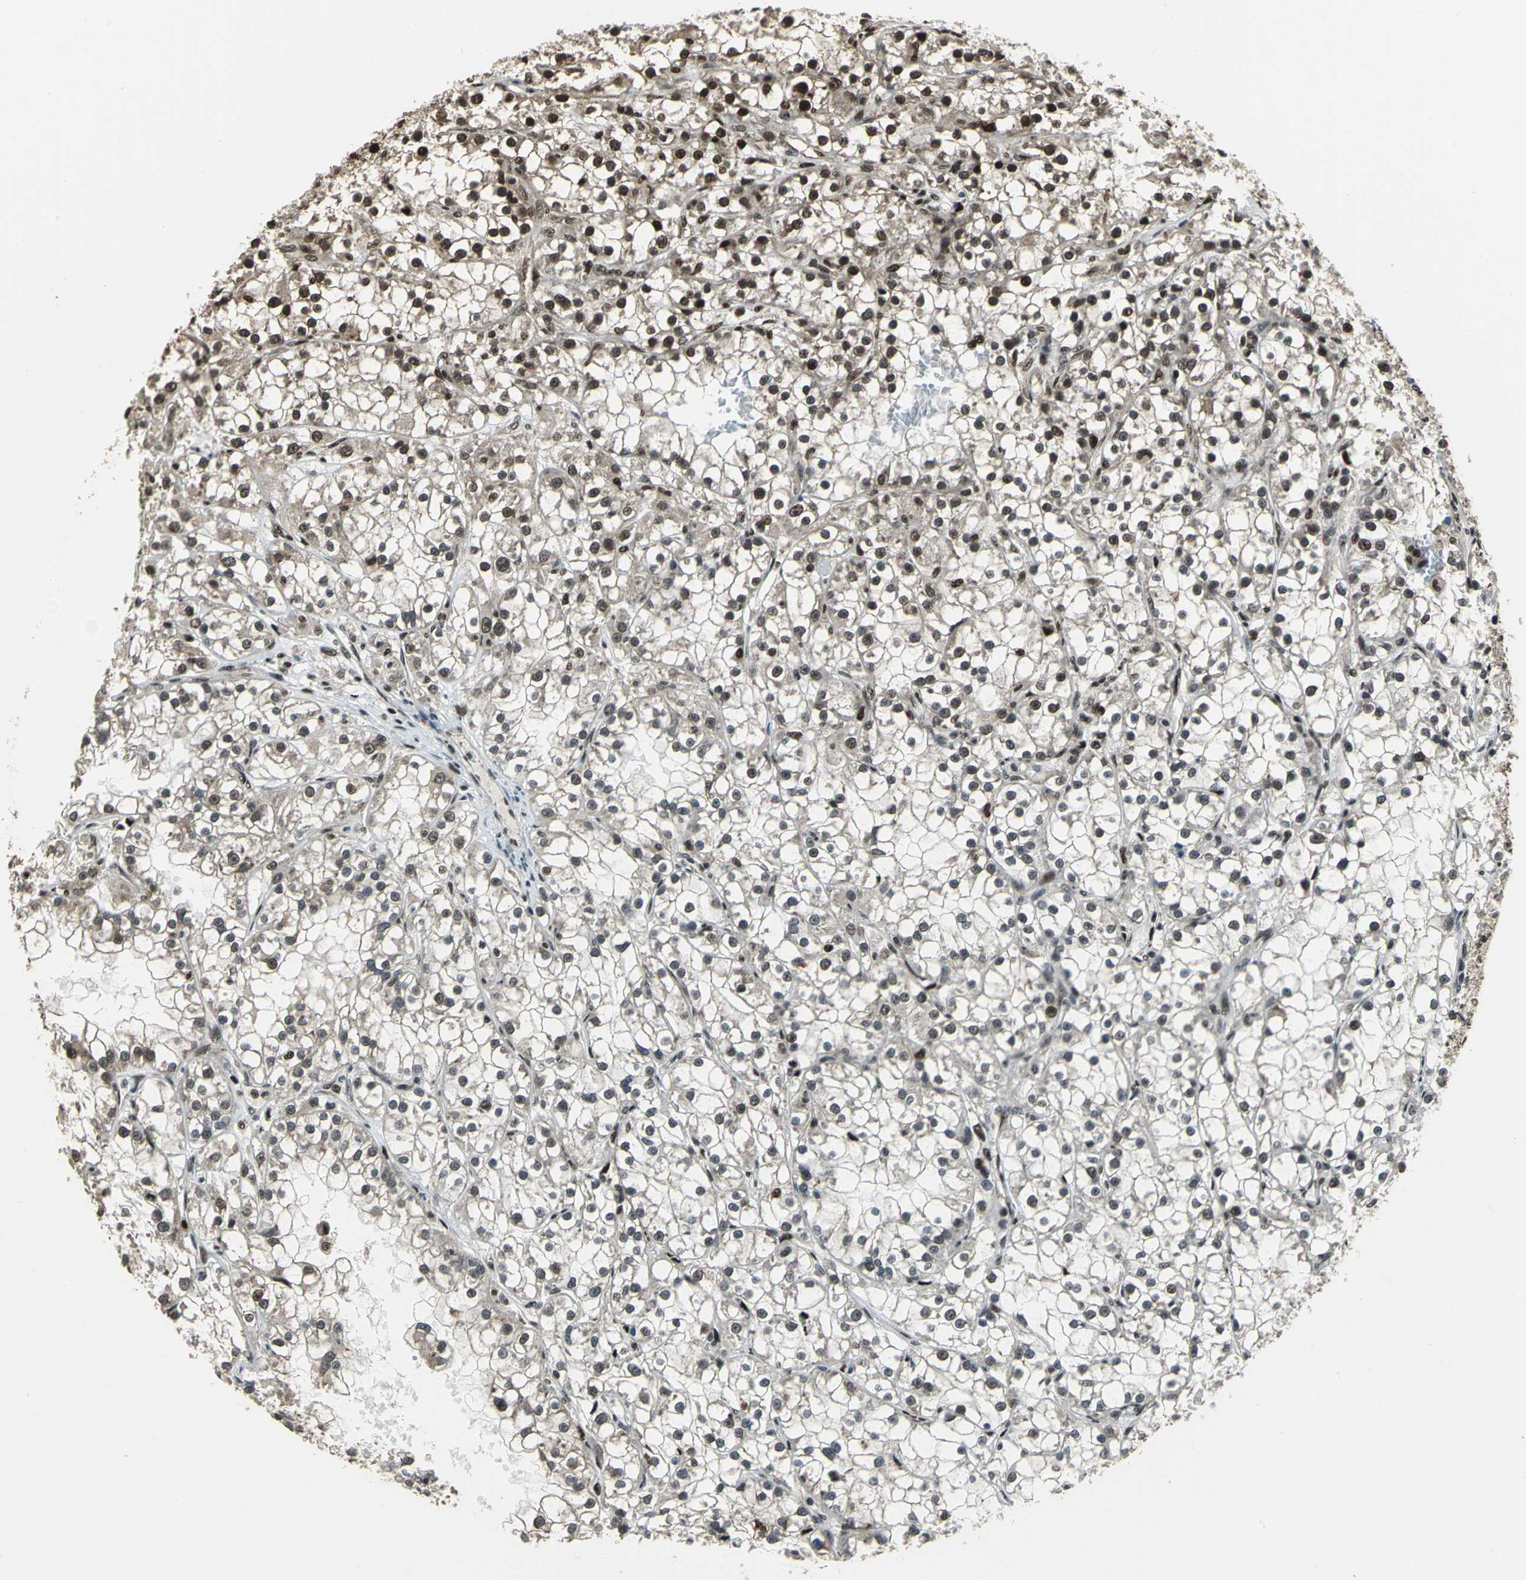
{"staining": {"intensity": "moderate", "quantity": ">75%", "location": "nuclear"}, "tissue": "renal cancer", "cell_type": "Tumor cells", "image_type": "cancer", "snomed": [{"axis": "morphology", "description": "Adenocarcinoma, NOS"}, {"axis": "topography", "description": "Kidney"}], "caption": "A photomicrograph of human renal cancer stained for a protein reveals moderate nuclear brown staining in tumor cells.", "gene": "MIS18BP1", "patient": {"sex": "female", "age": 52}}